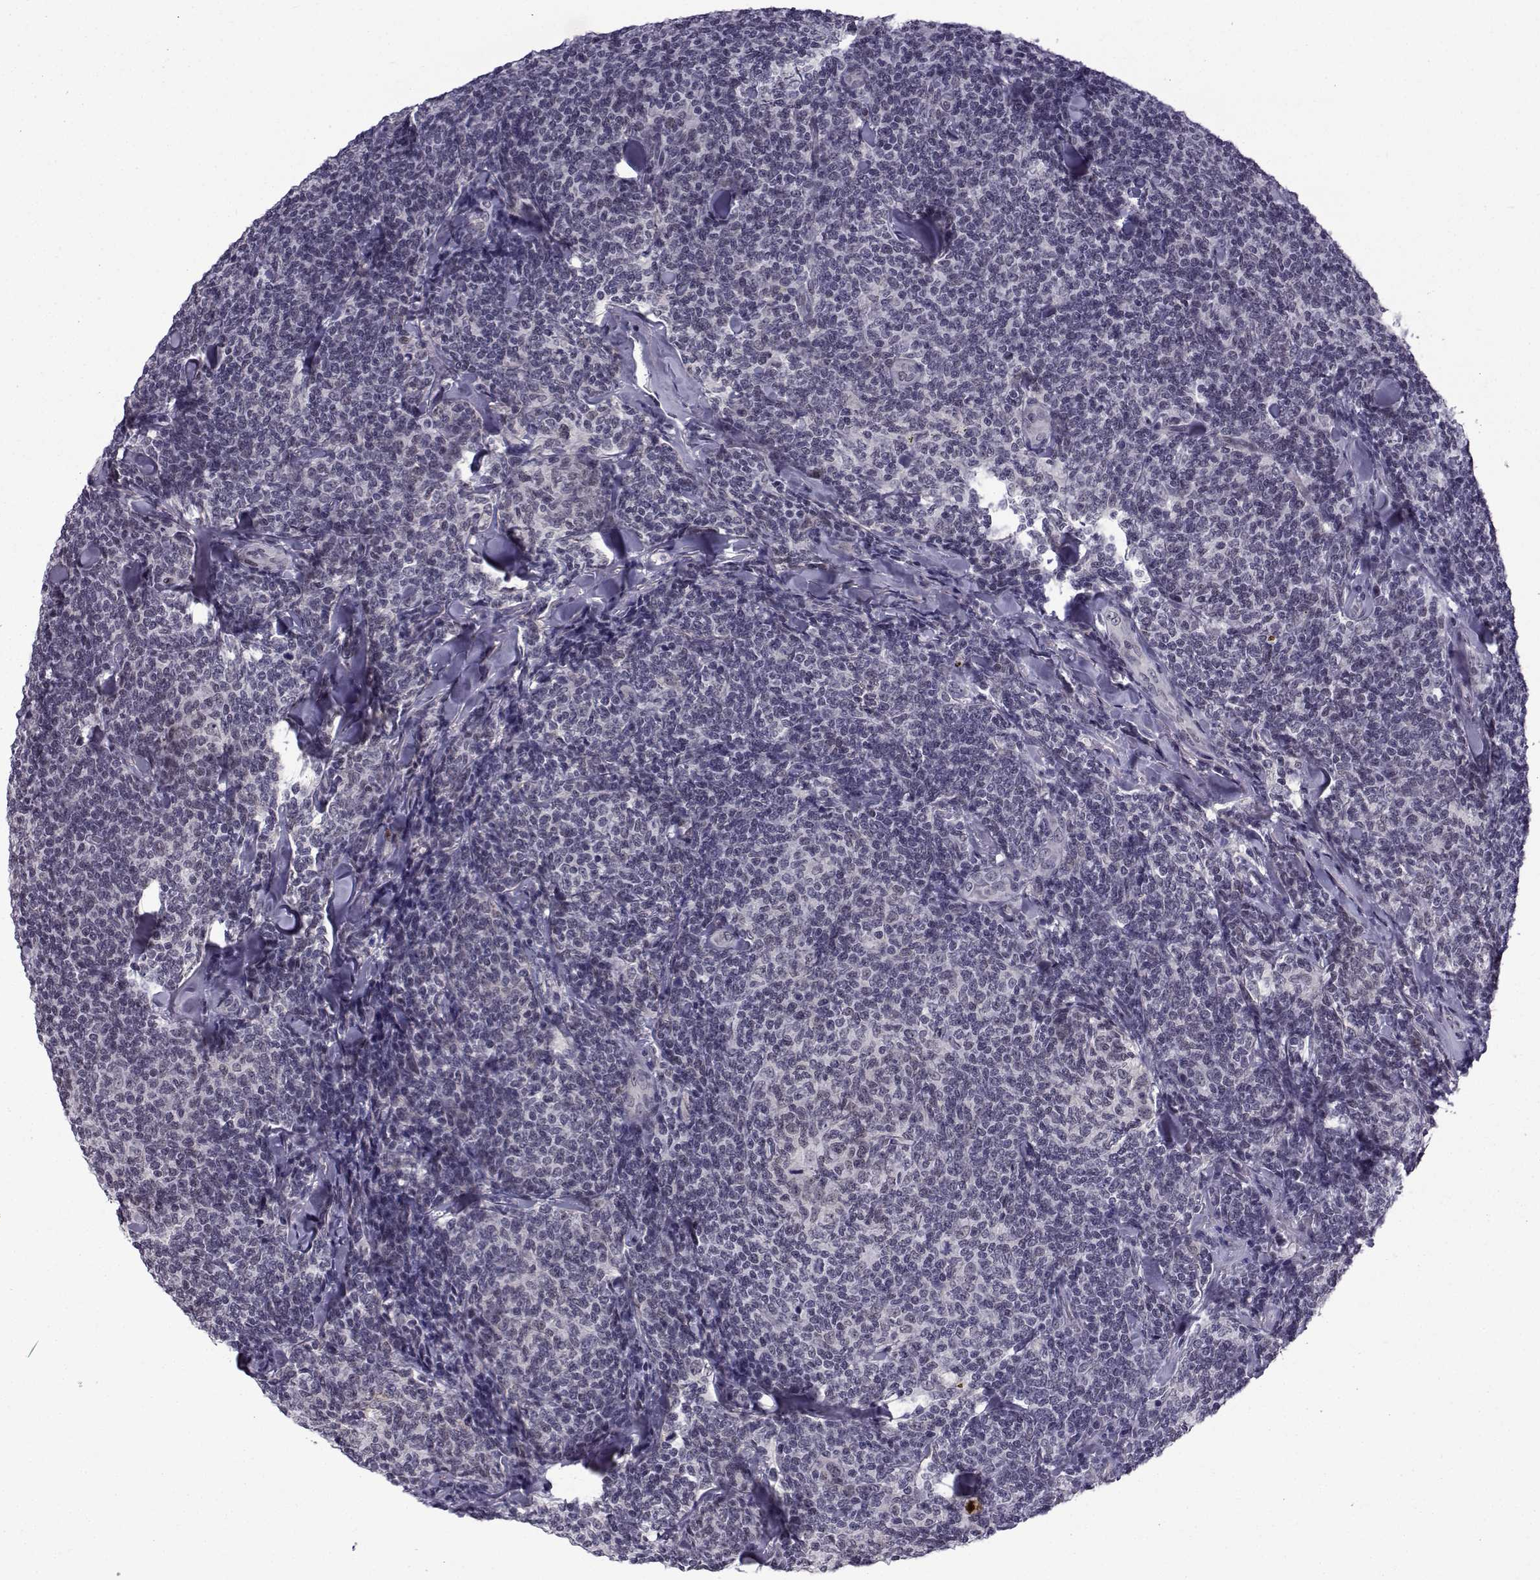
{"staining": {"intensity": "negative", "quantity": "none", "location": "none"}, "tissue": "lymphoma", "cell_type": "Tumor cells", "image_type": "cancer", "snomed": [{"axis": "morphology", "description": "Malignant lymphoma, non-Hodgkin's type, Low grade"}, {"axis": "topography", "description": "Lymph node"}], "caption": "This image is of malignant lymphoma, non-Hodgkin's type (low-grade) stained with immunohistochemistry to label a protein in brown with the nuclei are counter-stained blue. There is no positivity in tumor cells.", "gene": "RBM24", "patient": {"sex": "female", "age": 56}}